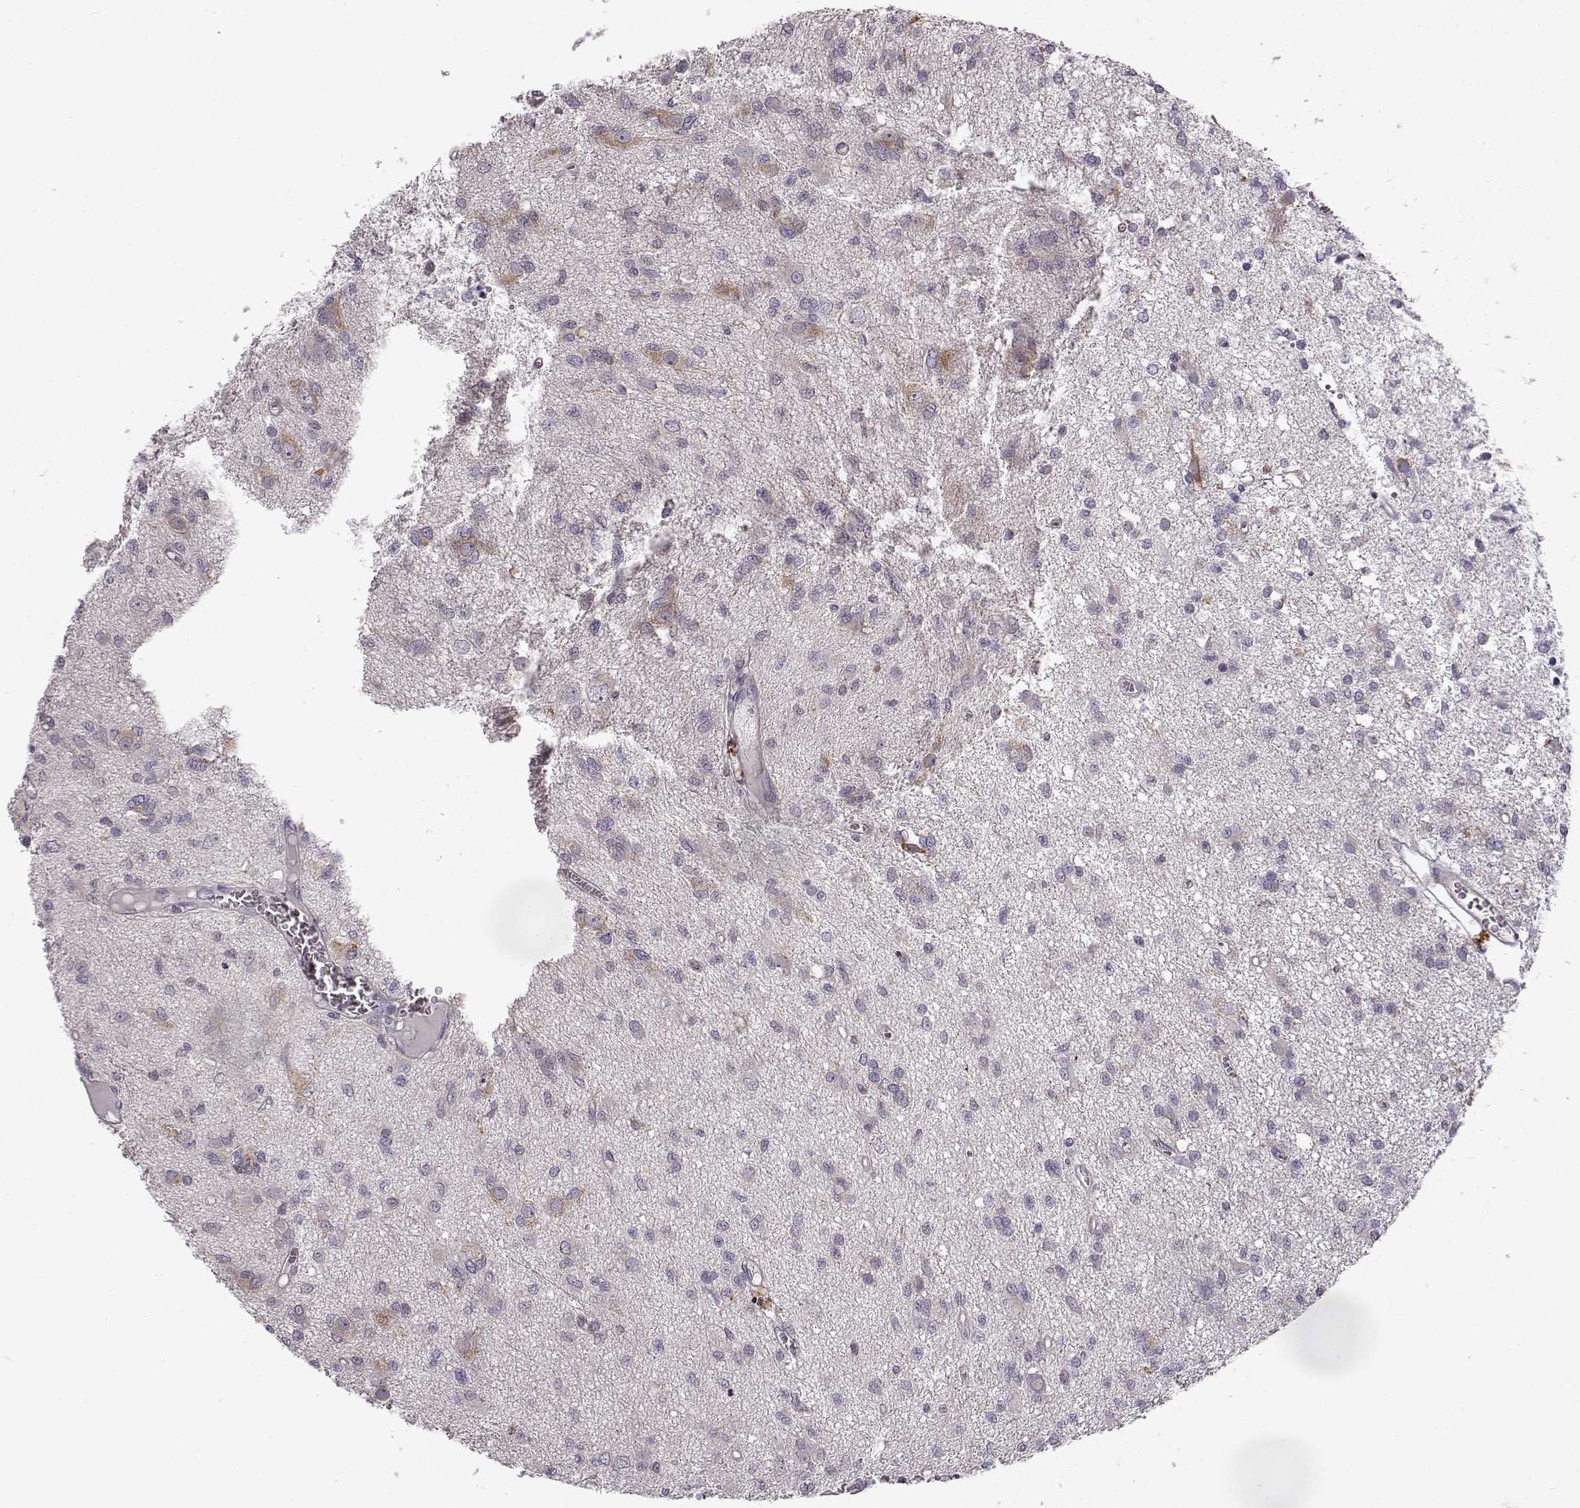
{"staining": {"intensity": "weak", "quantity": "<25%", "location": "cytoplasmic/membranous"}, "tissue": "glioma", "cell_type": "Tumor cells", "image_type": "cancer", "snomed": [{"axis": "morphology", "description": "Glioma, malignant, Low grade"}, {"axis": "topography", "description": "Brain"}], "caption": "High magnification brightfield microscopy of malignant glioma (low-grade) stained with DAB (brown) and counterstained with hematoxylin (blue): tumor cells show no significant positivity.", "gene": "B3GNT6", "patient": {"sex": "male", "age": 64}}